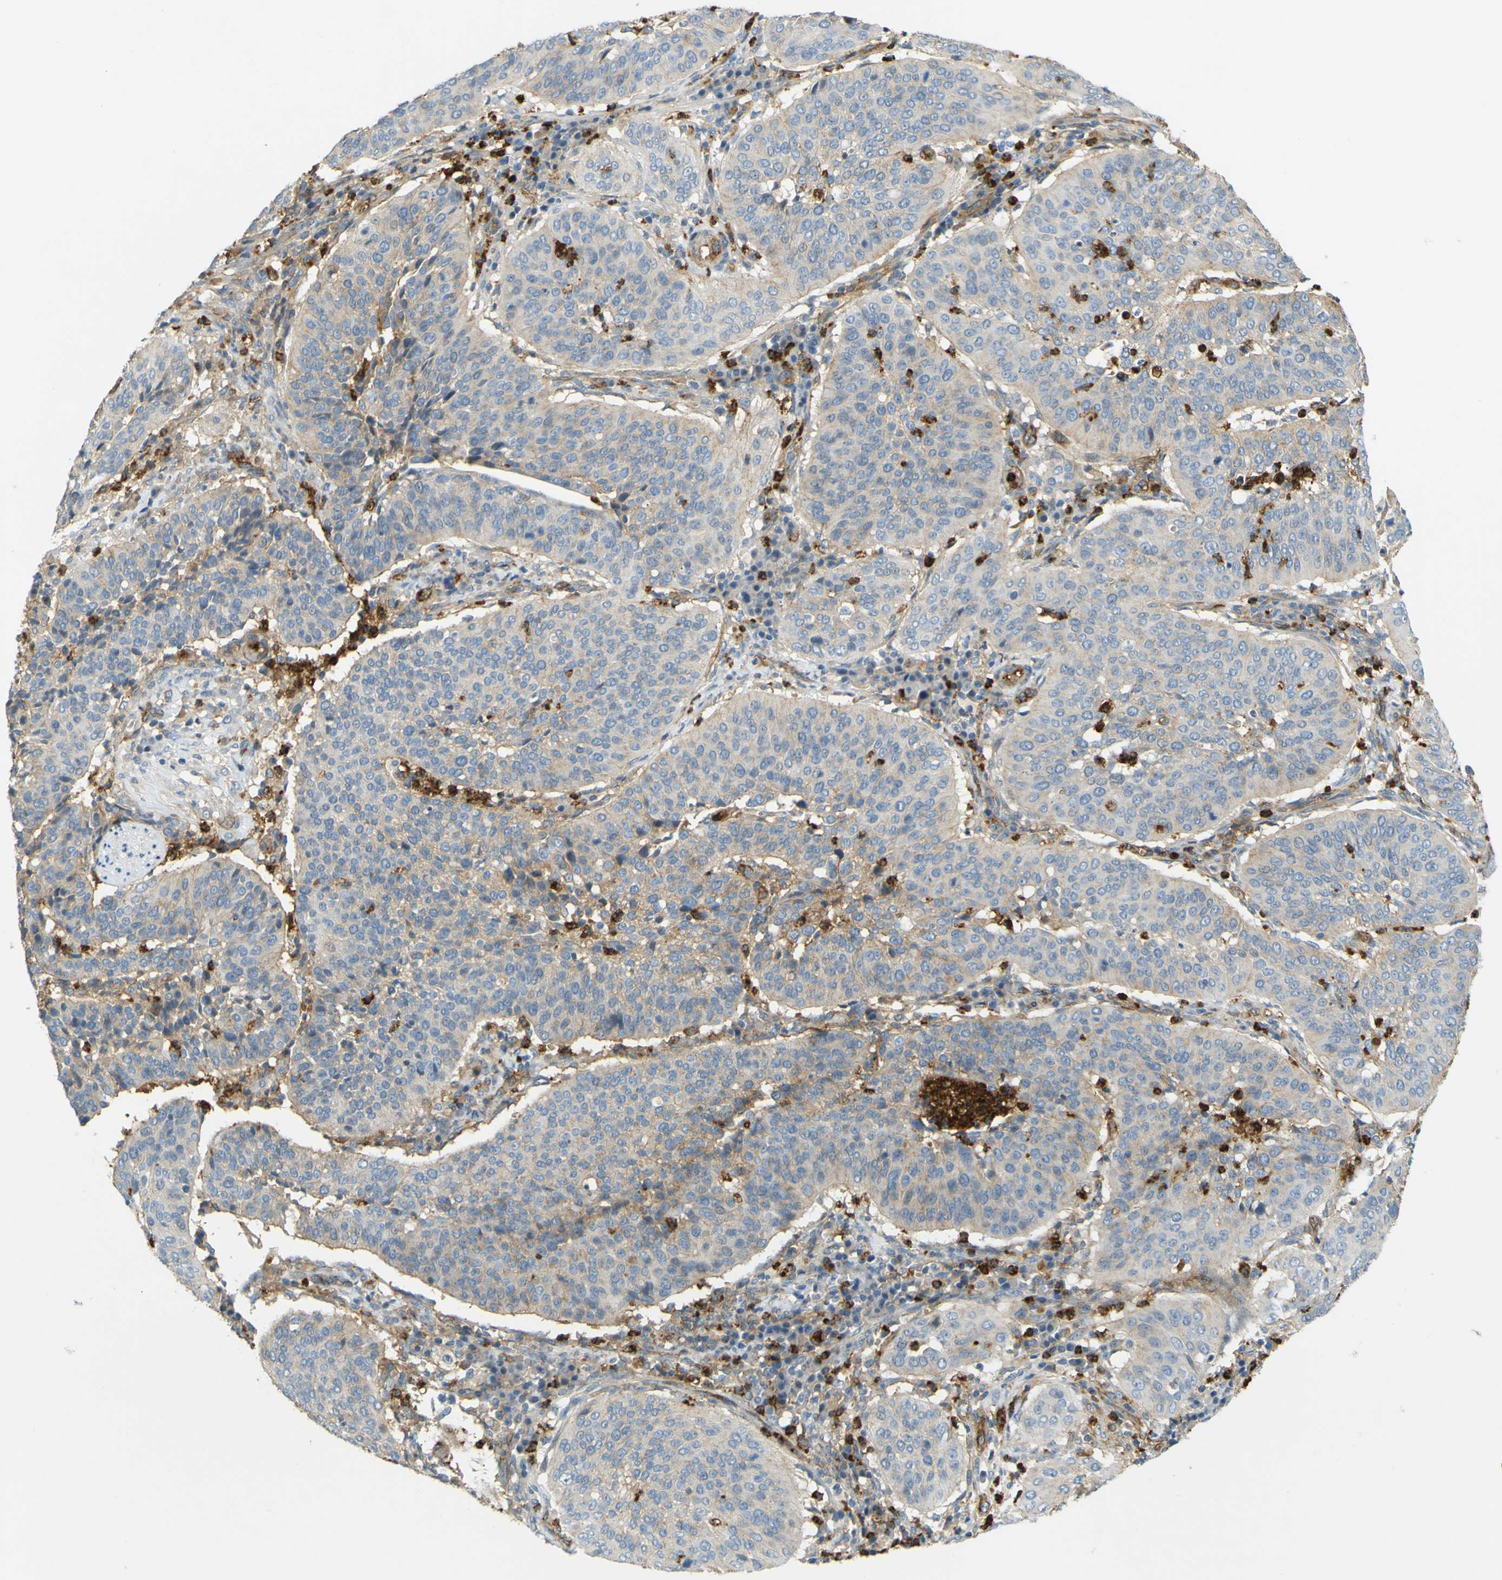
{"staining": {"intensity": "moderate", "quantity": ">75%", "location": "cytoplasmic/membranous"}, "tissue": "cervical cancer", "cell_type": "Tumor cells", "image_type": "cancer", "snomed": [{"axis": "morphology", "description": "Normal tissue, NOS"}, {"axis": "morphology", "description": "Squamous cell carcinoma, NOS"}, {"axis": "topography", "description": "Cervix"}], "caption": "IHC of cervical cancer reveals medium levels of moderate cytoplasmic/membranous staining in approximately >75% of tumor cells. (DAB (3,3'-diaminobenzidine) IHC, brown staining for protein, blue staining for nuclei).", "gene": "PLXDC1", "patient": {"sex": "female", "age": 39}}